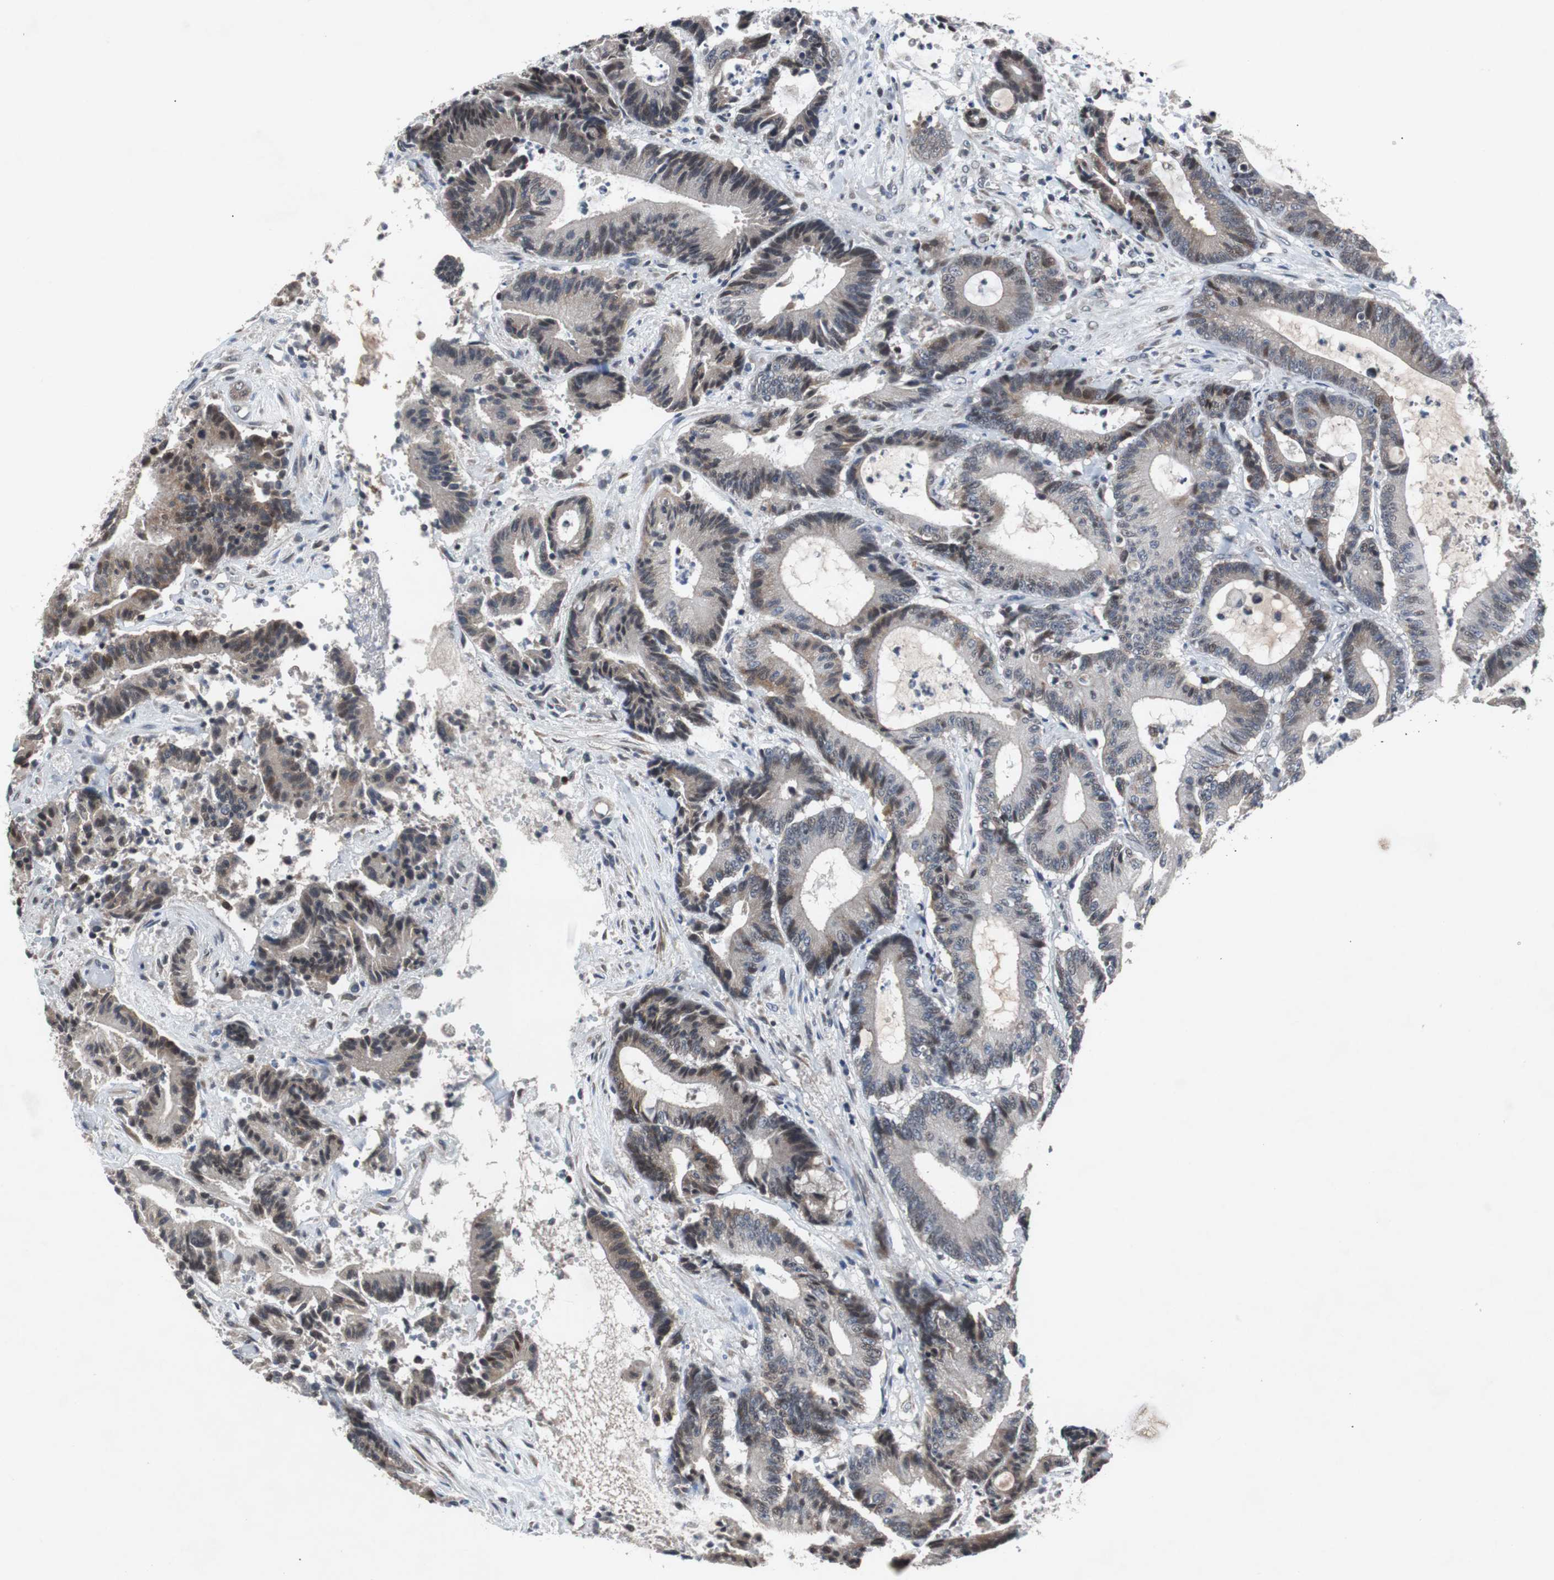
{"staining": {"intensity": "moderate", "quantity": "25%-75%", "location": "cytoplasmic/membranous,nuclear"}, "tissue": "colorectal cancer", "cell_type": "Tumor cells", "image_type": "cancer", "snomed": [{"axis": "morphology", "description": "Adenocarcinoma, NOS"}, {"axis": "topography", "description": "Colon"}], "caption": "This is a photomicrograph of IHC staining of colorectal adenocarcinoma, which shows moderate expression in the cytoplasmic/membranous and nuclear of tumor cells.", "gene": "TP63", "patient": {"sex": "female", "age": 84}}